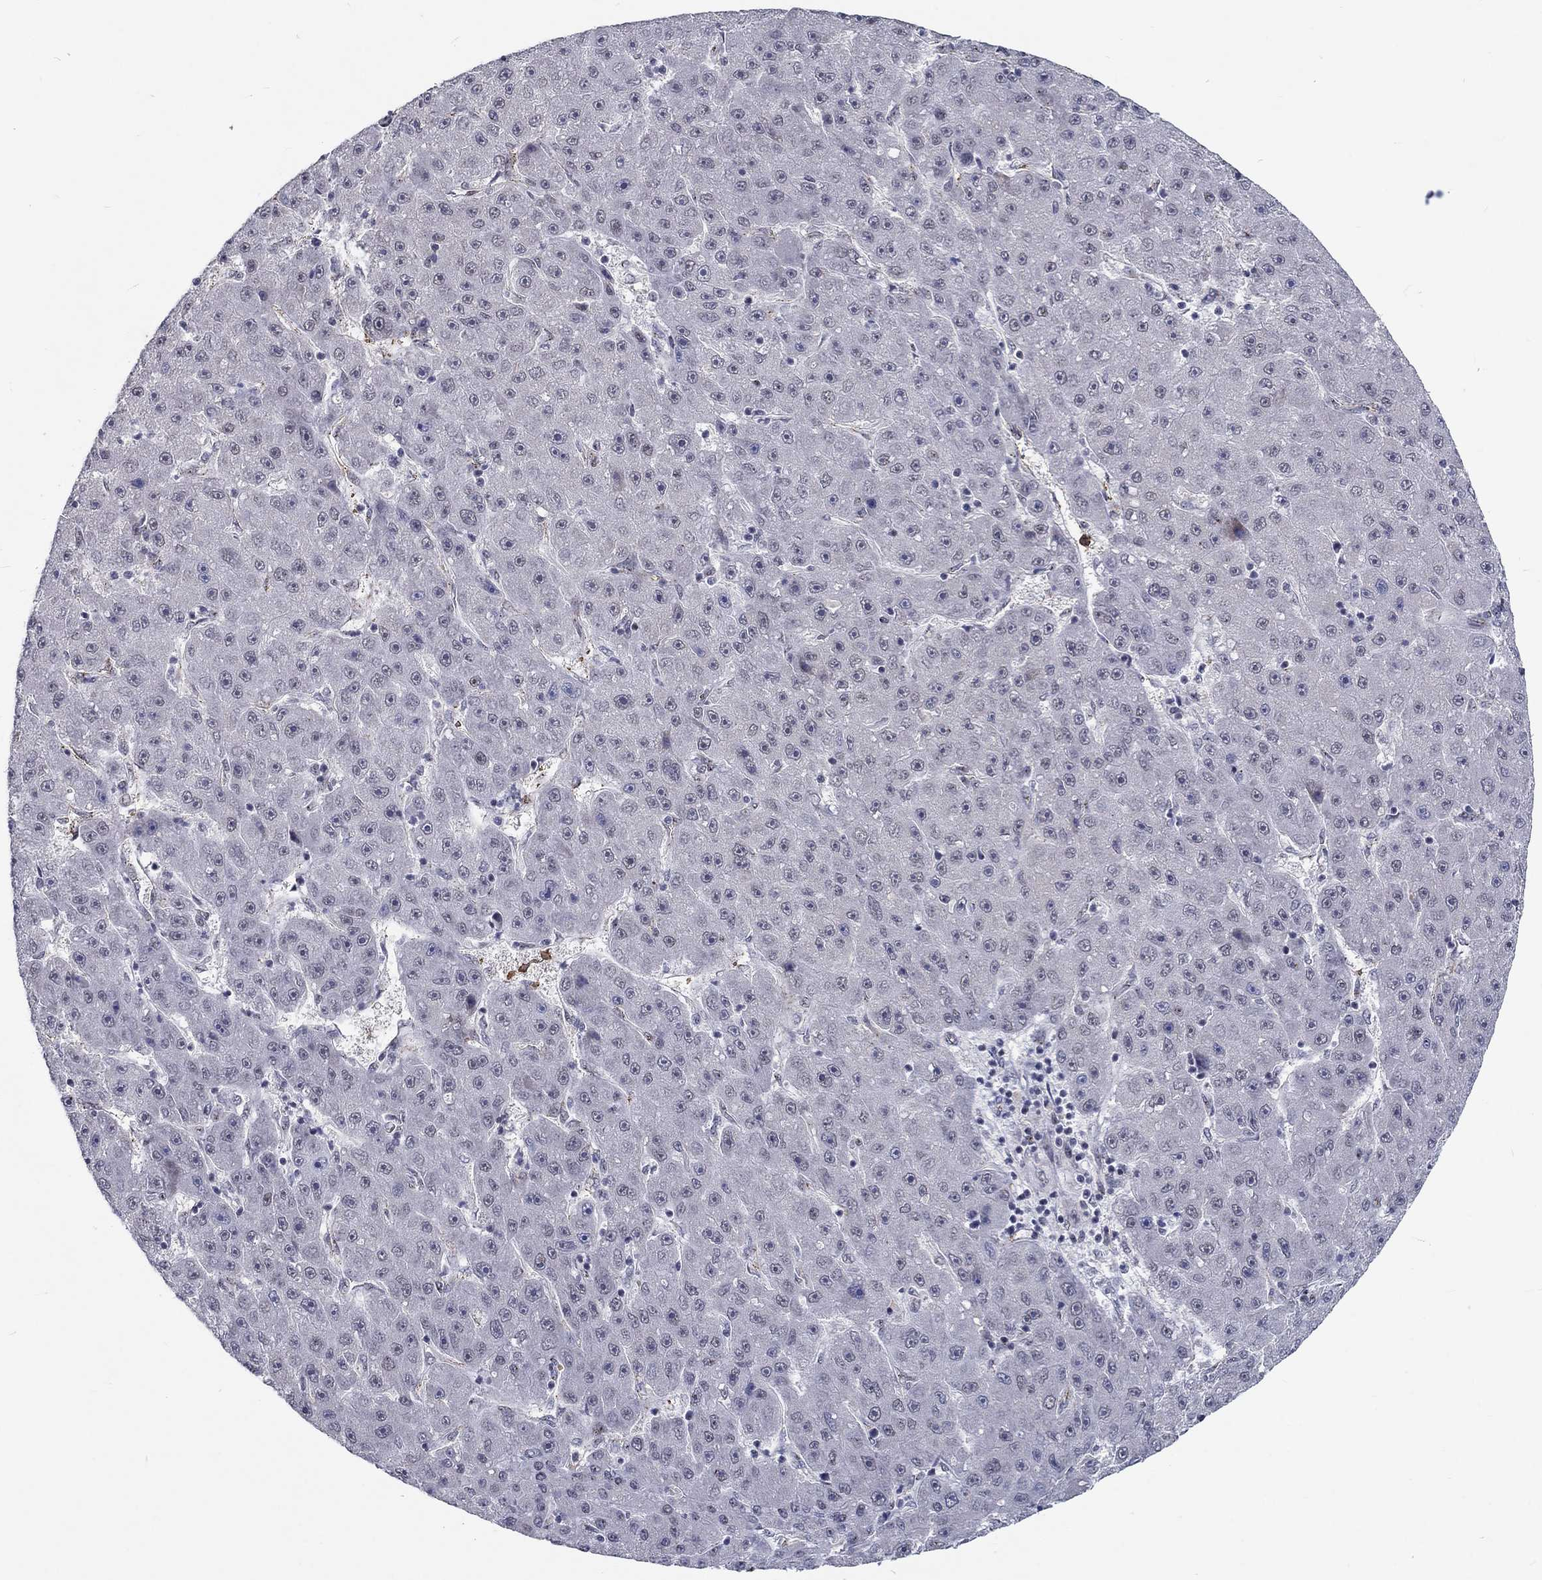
{"staining": {"intensity": "negative", "quantity": "none", "location": "none"}, "tissue": "liver cancer", "cell_type": "Tumor cells", "image_type": "cancer", "snomed": [{"axis": "morphology", "description": "Carcinoma, Hepatocellular, NOS"}, {"axis": "topography", "description": "Liver"}], "caption": "Liver cancer was stained to show a protein in brown. There is no significant expression in tumor cells.", "gene": "ZBED1", "patient": {"sex": "male", "age": 67}}